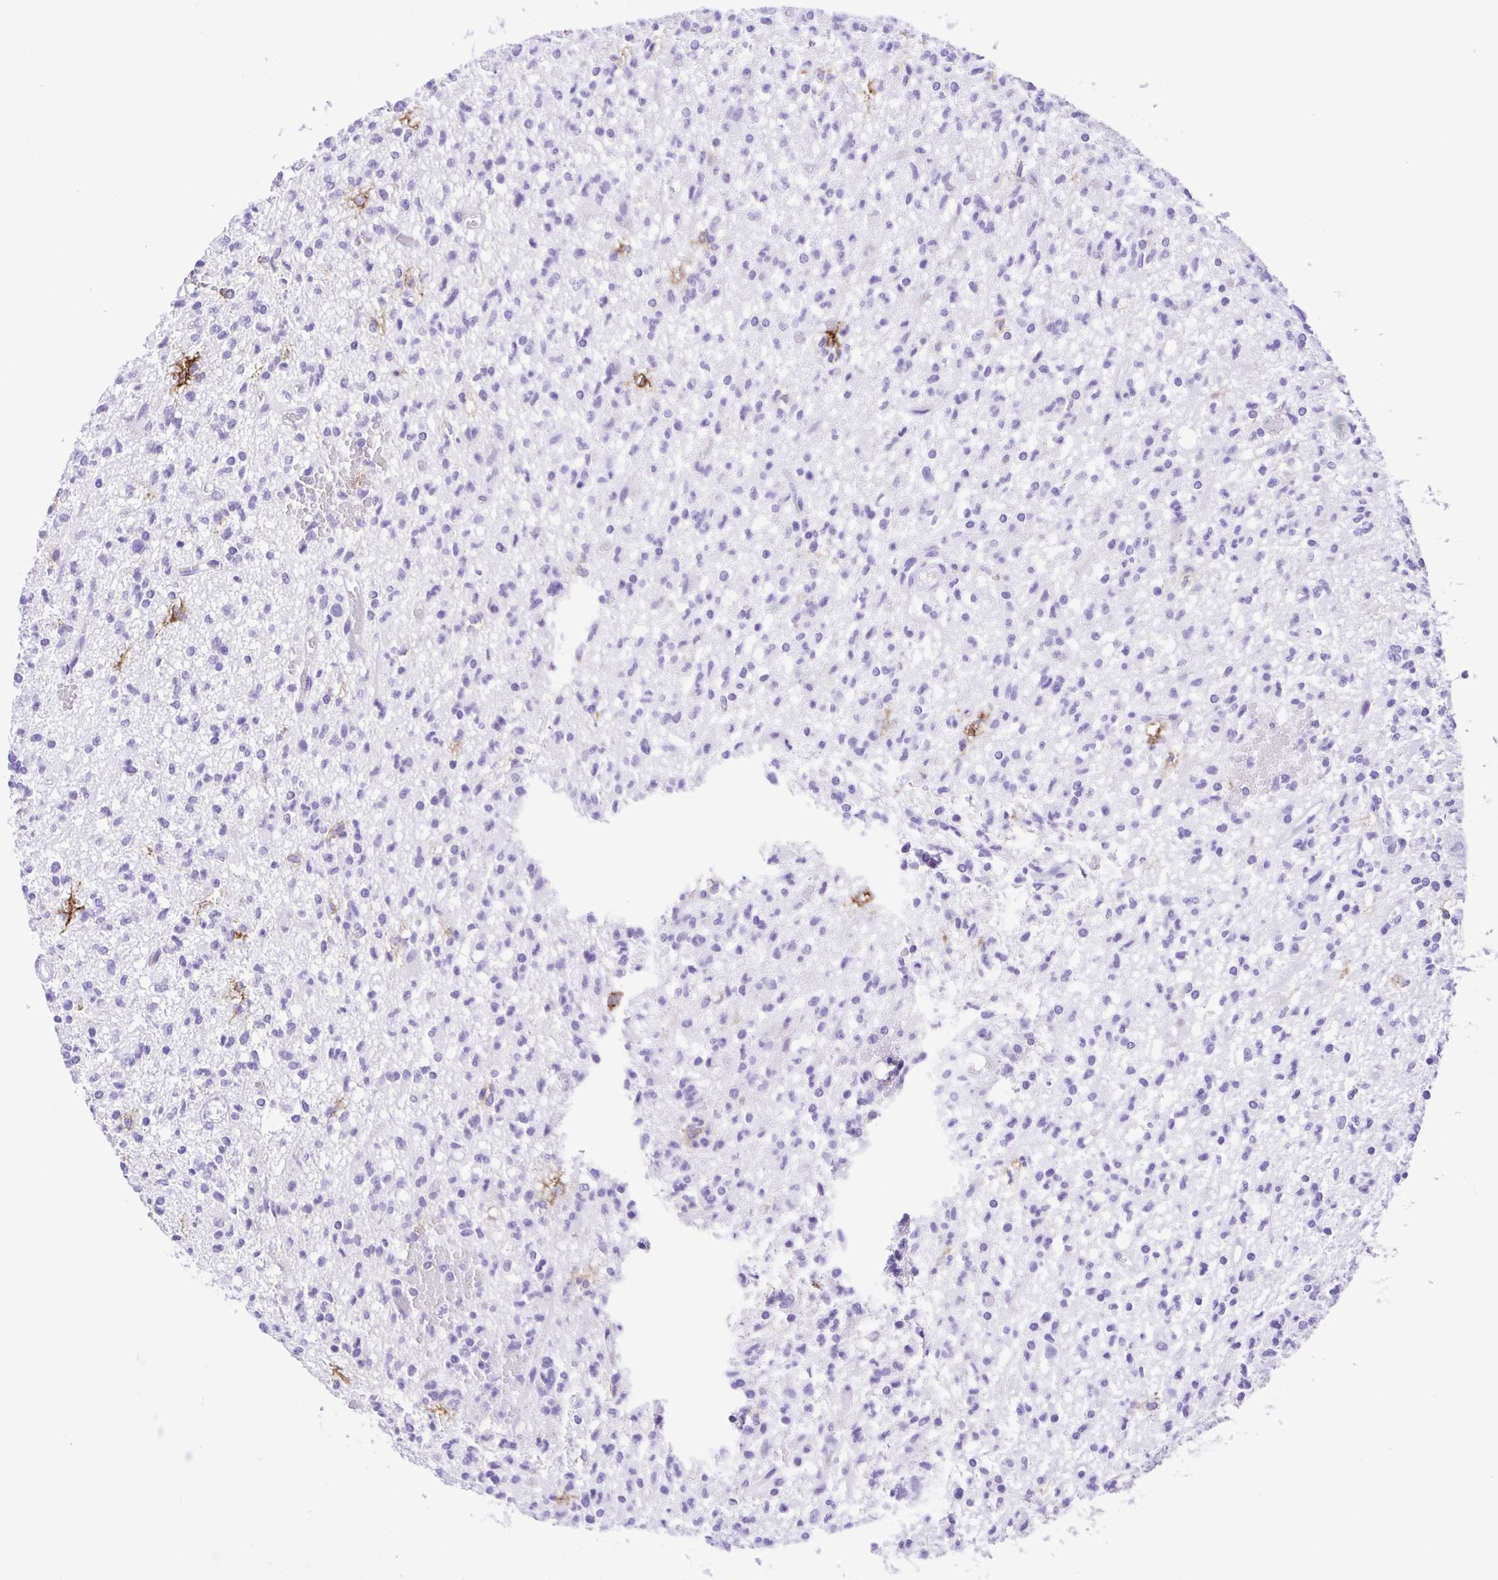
{"staining": {"intensity": "negative", "quantity": "none", "location": "none"}, "tissue": "glioma", "cell_type": "Tumor cells", "image_type": "cancer", "snomed": [{"axis": "morphology", "description": "Glioma, malignant, Low grade"}, {"axis": "topography", "description": "Brain"}], "caption": "Tumor cells show no significant positivity in malignant glioma (low-grade). Brightfield microscopy of IHC stained with DAB (brown) and hematoxylin (blue), captured at high magnification.", "gene": "GPR17", "patient": {"sex": "male", "age": 64}}